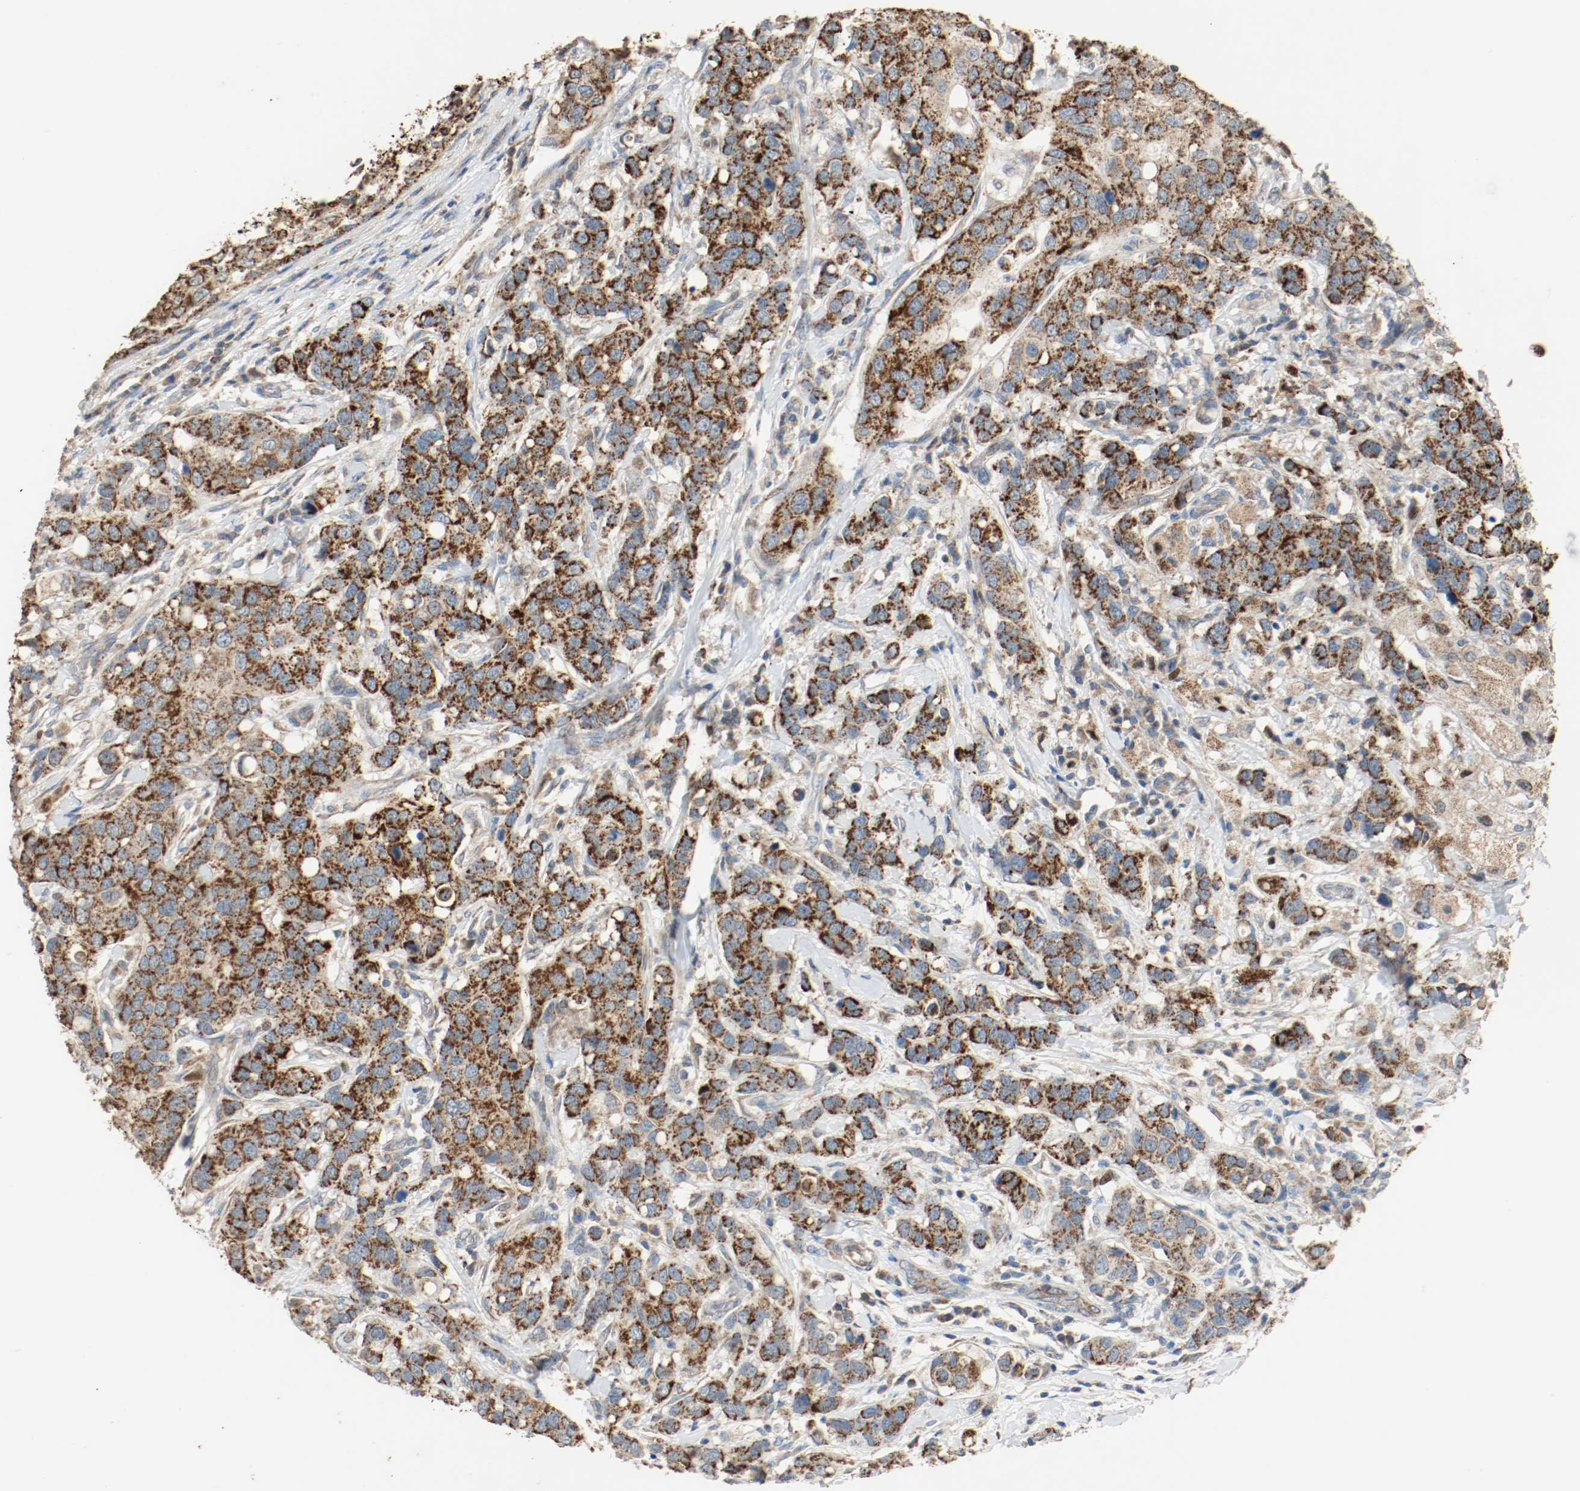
{"staining": {"intensity": "strong", "quantity": ">75%", "location": "cytoplasmic/membranous"}, "tissue": "breast cancer", "cell_type": "Tumor cells", "image_type": "cancer", "snomed": [{"axis": "morphology", "description": "Duct carcinoma"}, {"axis": "topography", "description": "Breast"}], "caption": "Invasive ductal carcinoma (breast) was stained to show a protein in brown. There is high levels of strong cytoplasmic/membranous staining in approximately >75% of tumor cells.", "gene": "ALDH4A1", "patient": {"sex": "female", "age": 27}}